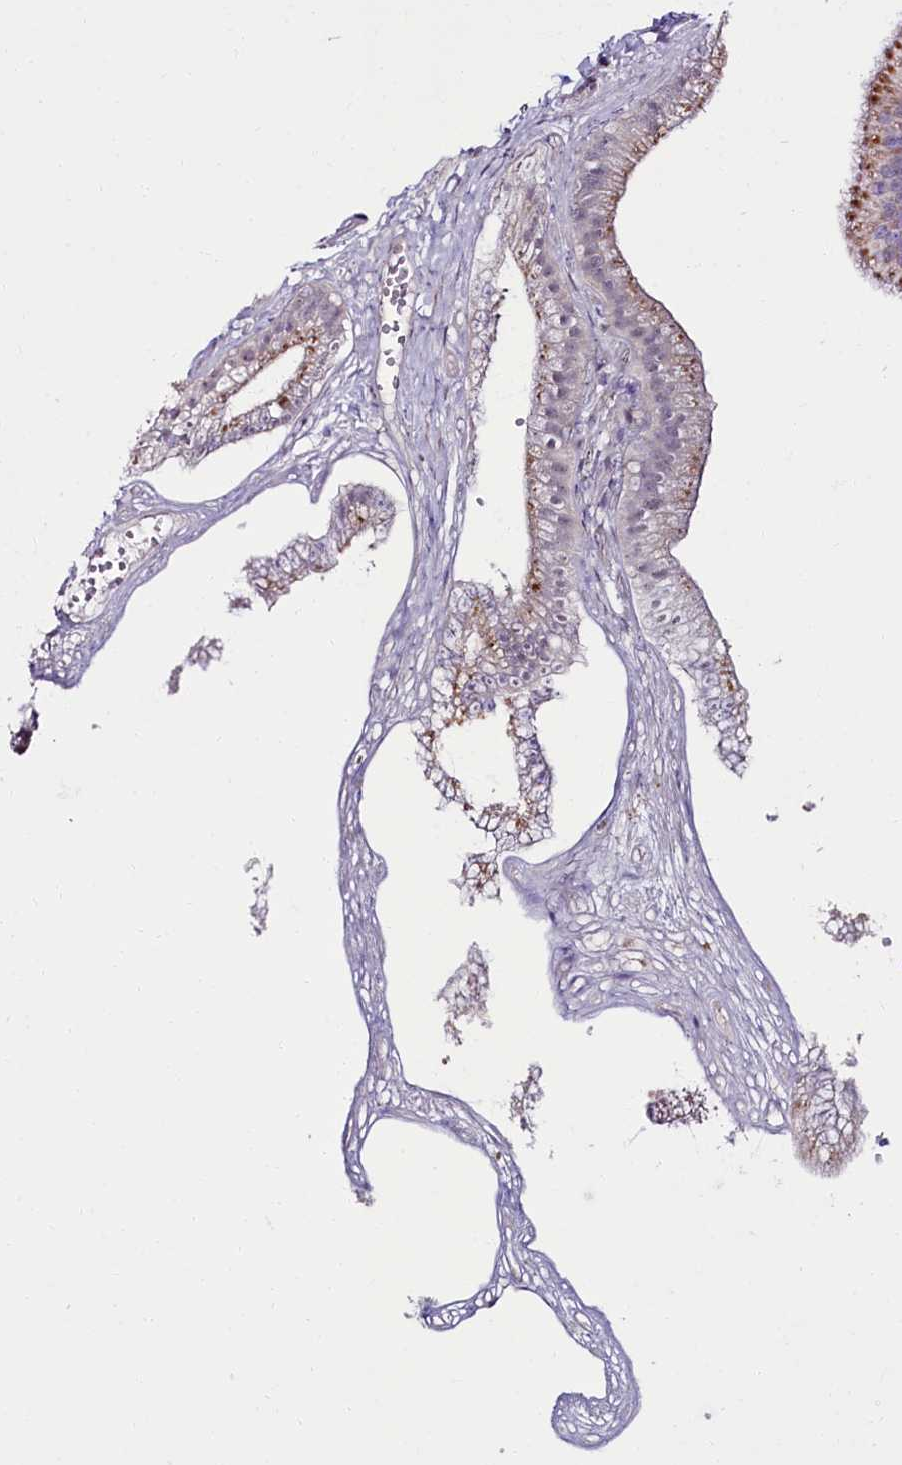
{"staining": {"intensity": "moderate", "quantity": "25%-75%", "location": "cytoplasmic/membranous"}, "tissue": "gallbladder", "cell_type": "Glandular cells", "image_type": "normal", "snomed": [{"axis": "morphology", "description": "Normal tissue, NOS"}, {"axis": "topography", "description": "Gallbladder"}], "caption": "Protein expression analysis of benign human gallbladder reveals moderate cytoplasmic/membranous positivity in approximately 25%-75% of glandular cells. (DAB IHC with brightfield microscopy, high magnification).", "gene": "IL20RA", "patient": {"sex": "female", "age": 54}}